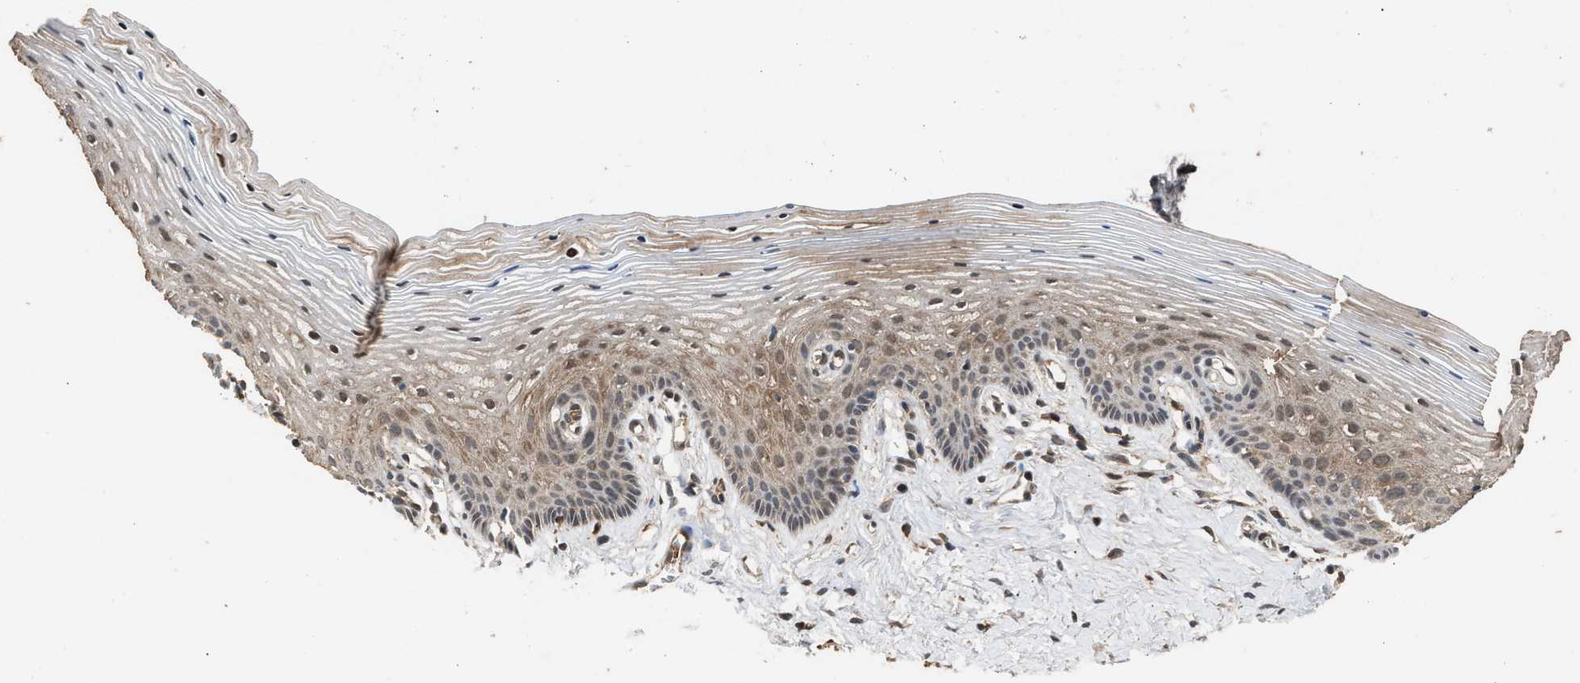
{"staining": {"intensity": "weak", "quantity": ">75%", "location": "cytoplasmic/membranous,nuclear"}, "tissue": "vagina", "cell_type": "Squamous epithelial cells", "image_type": "normal", "snomed": [{"axis": "morphology", "description": "Normal tissue, NOS"}, {"axis": "topography", "description": "Vagina"}], "caption": "High-magnification brightfield microscopy of normal vagina stained with DAB (3,3'-diaminobenzidine) (brown) and counterstained with hematoxylin (blue). squamous epithelial cells exhibit weak cytoplasmic/membranous,nuclear staining is present in approximately>75% of cells.", "gene": "RUSC2", "patient": {"sex": "female", "age": 32}}